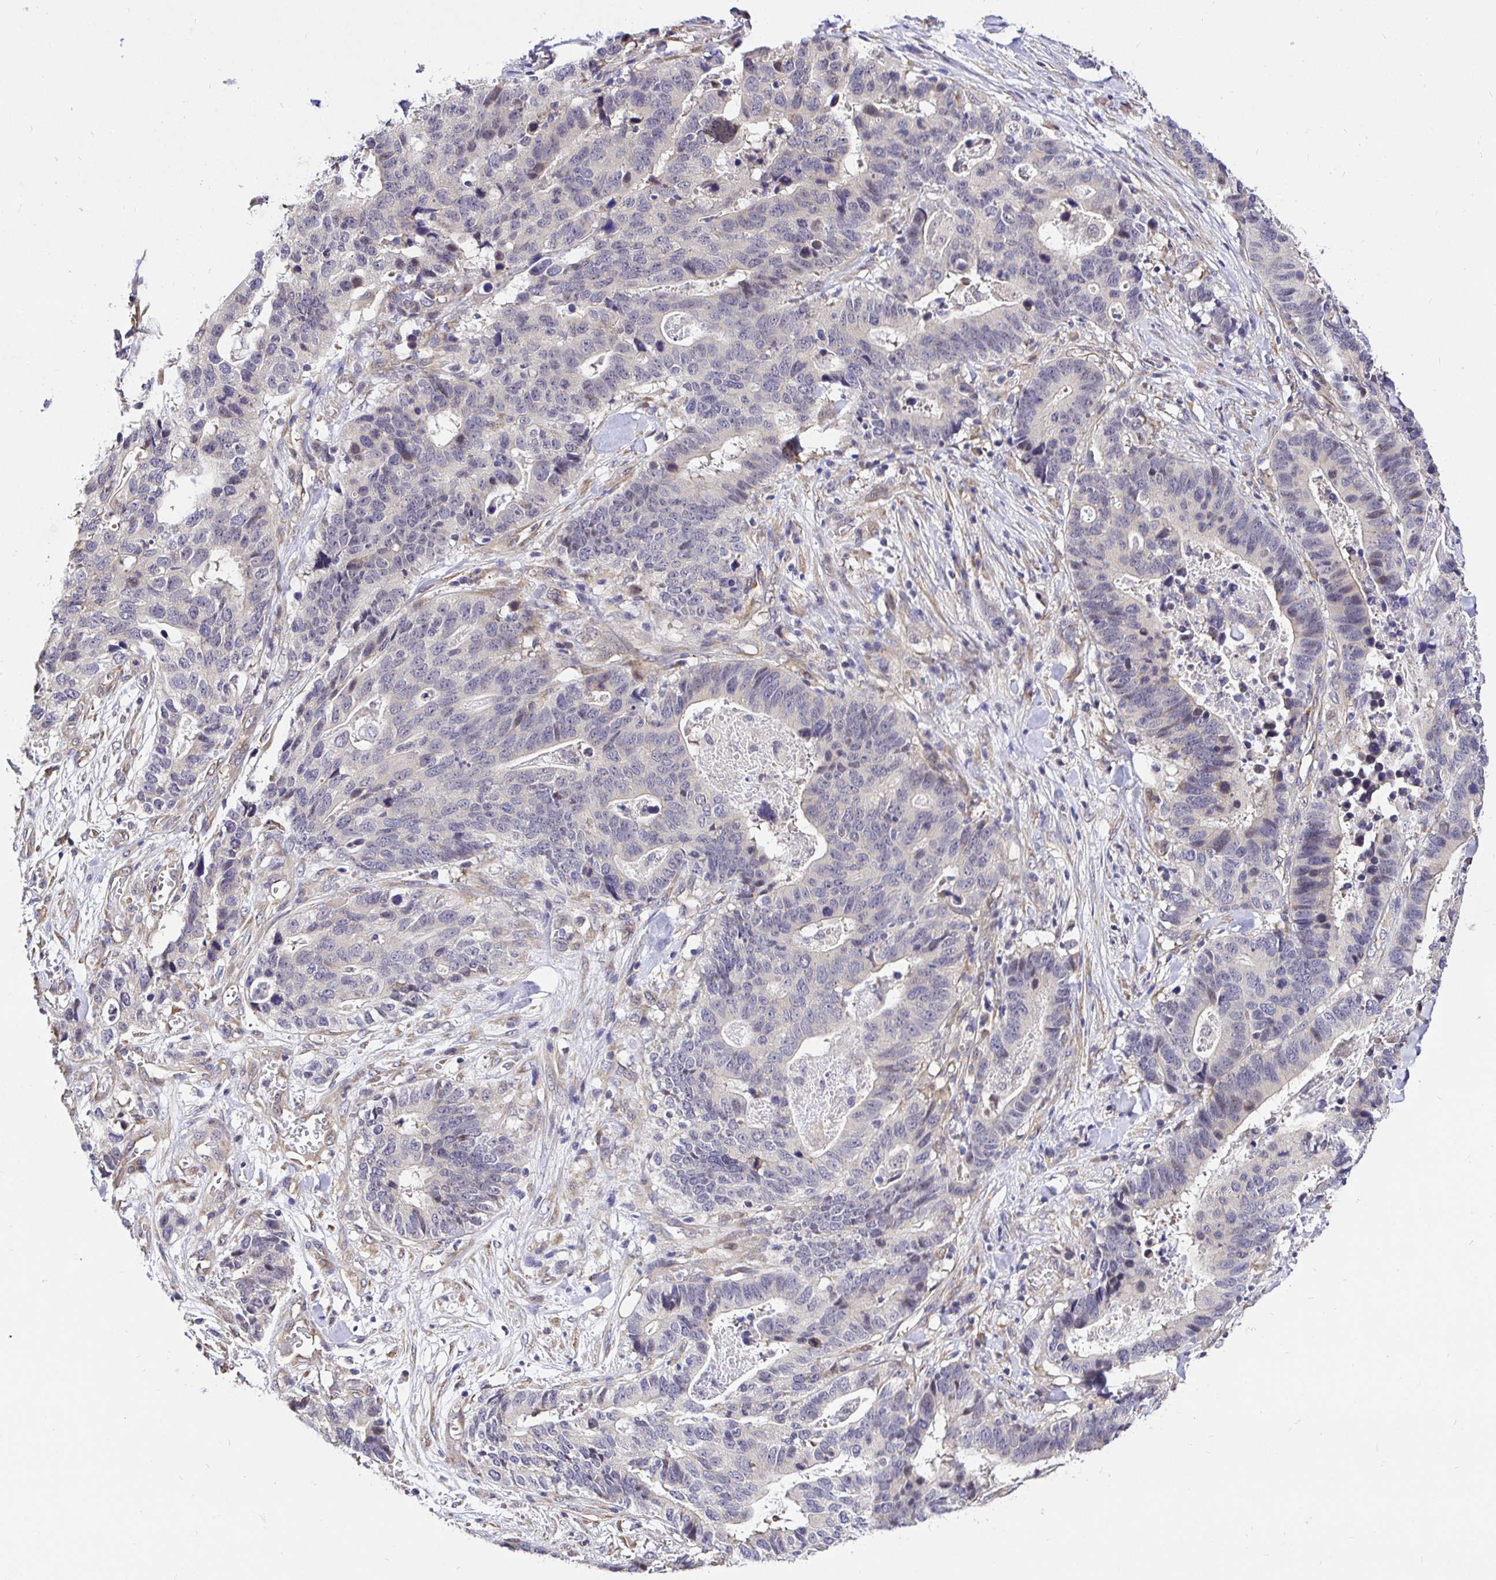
{"staining": {"intensity": "negative", "quantity": "none", "location": "none"}, "tissue": "stomach cancer", "cell_type": "Tumor cells", "image_type": "cancer", "snomed": [{"axis": "morphology", "description": "Adenocarcinoma, NOS"}, {"axis": "topography", "description": "Stomach, upper"}], "caption": "This micrograph is of adenocarcinoma (stomach) stained with immunohistochemistry to label a protein in brown with the nuclei are counter-stained blue. There is no expression in tumor cells.", "gene": "CCDC122", "patient": {"sex": "female", "age": 67}}